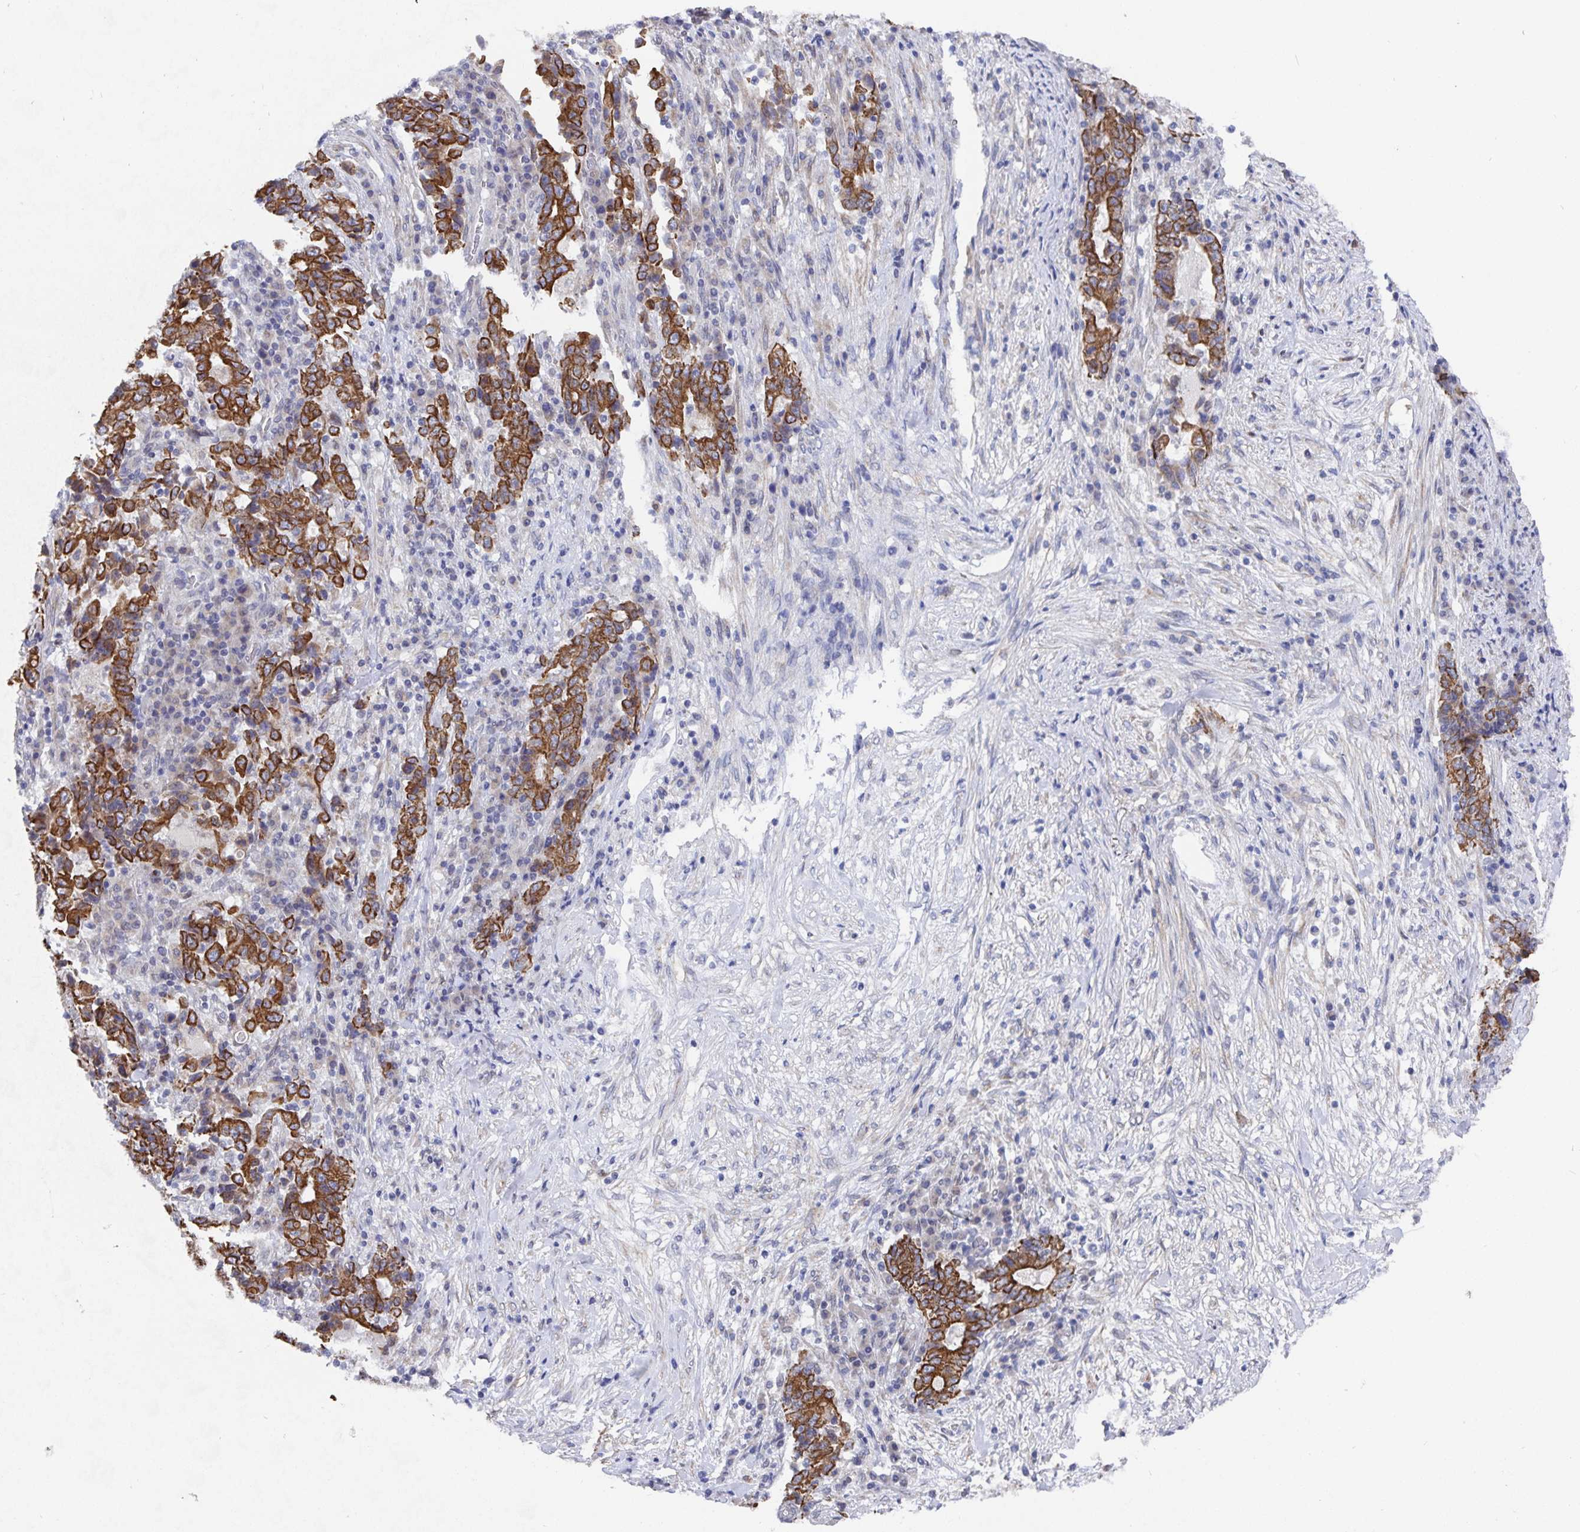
{"staining": {"intensity": "moderate", "quantity": ">75%", "location": "cytoplasmic/membranous"}, "tissue": "stomach cancer", "cell_type": "Tumor cells", "image_type": "cancer", "snomed": [{"axis": "morphology", "description": "Normal tissue, NOS"}, {"axis": "morphology", "description": "Adenocarcinoma, NOS"}, {"axis": "topography", "description": "Stomach, upper"}, {"axis": "topography", "description": "Stomach"}], "caption": "Stomach cancer stained for a protein displays moderate cytoplasmic/membranous positivity in tumor cells.", "gene": "ZIK1", "patient": {"sex": "male", "age": 59}}